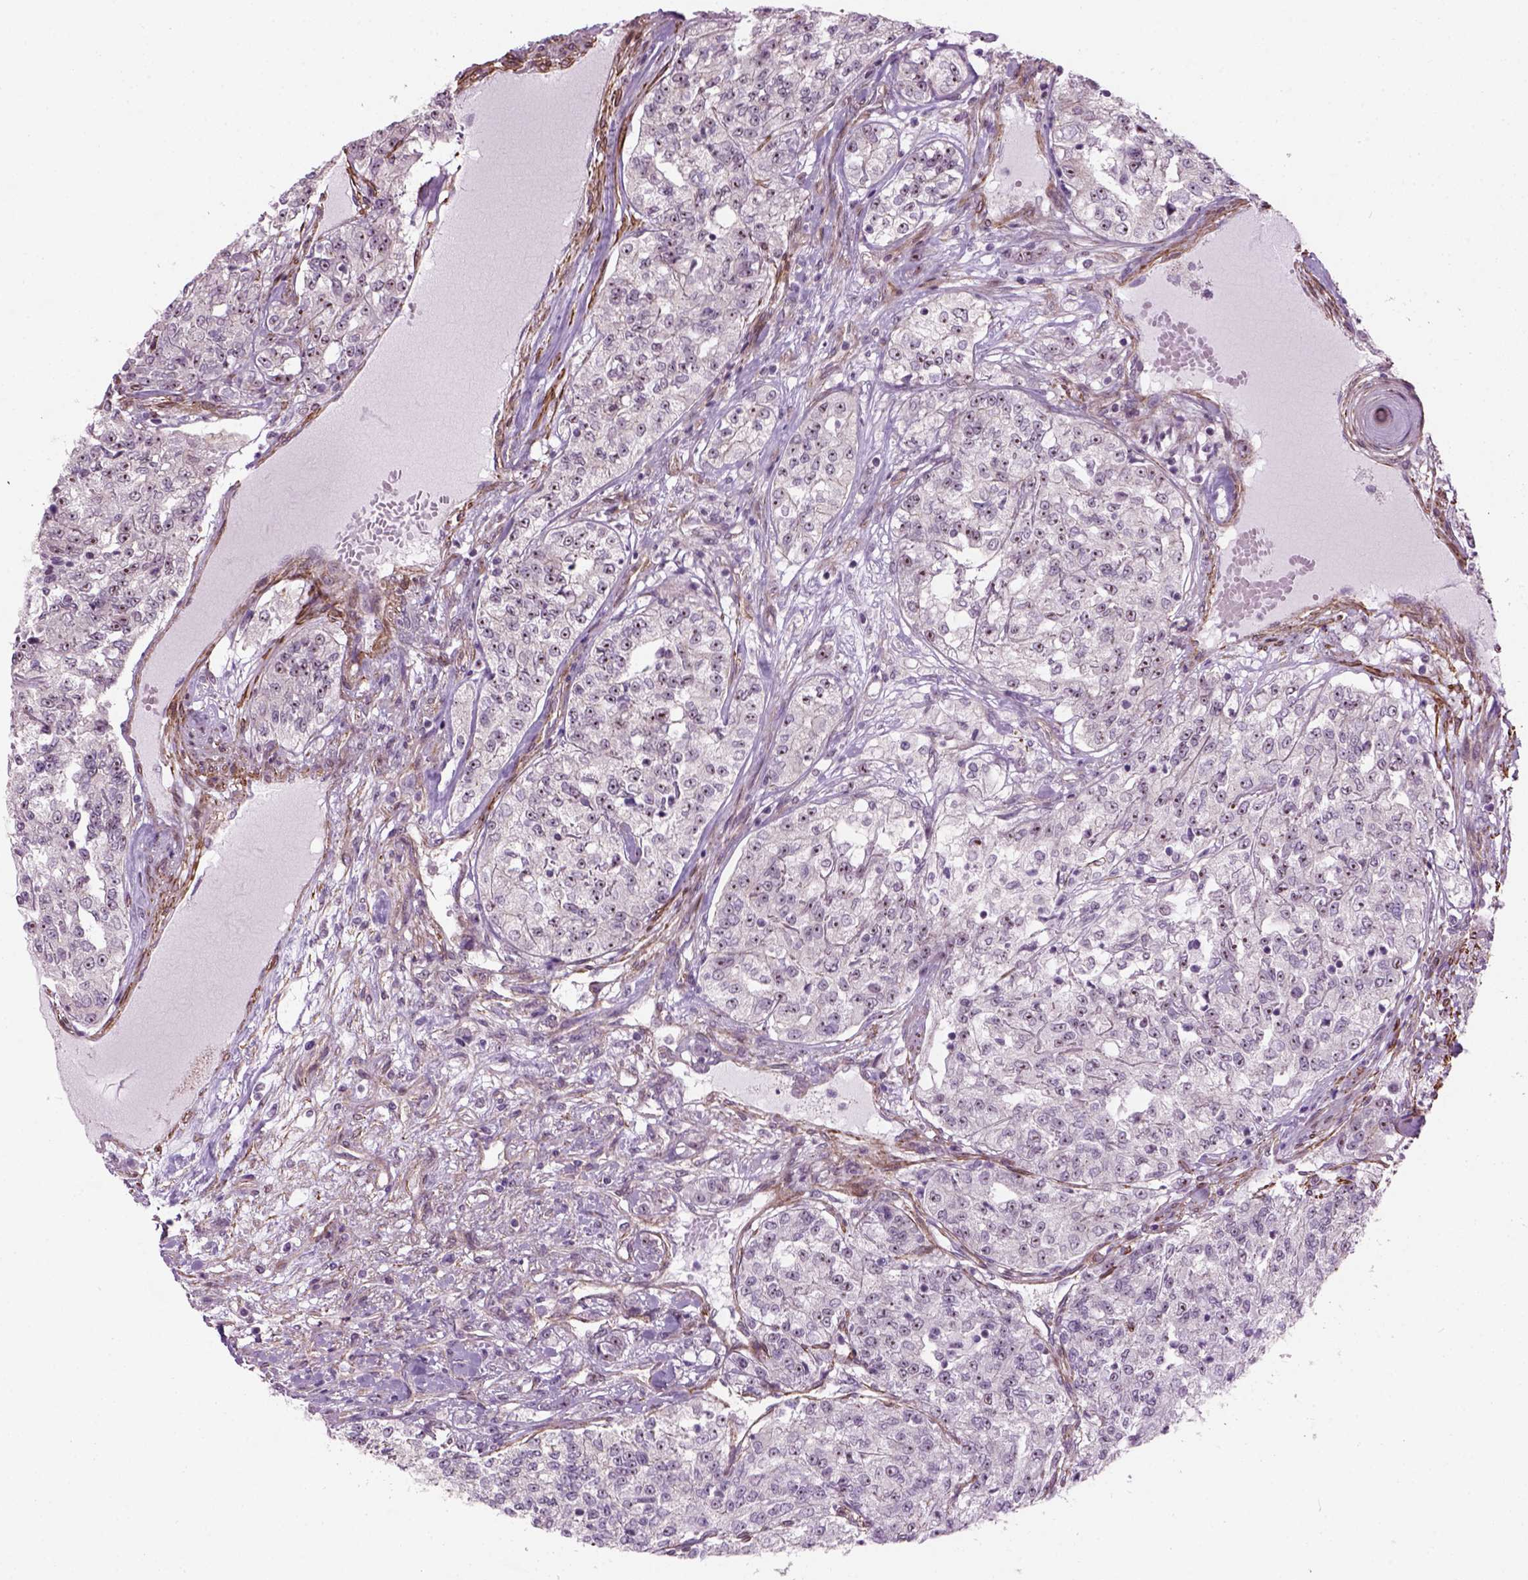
{"staining": {"intensity": "moderate", "quantity": ">75%", "location": "nuclear"}, "tissue": "renal cancer", "cell_type": "Tumor cells", "image_type": "cancer", "snomed": [{"axis": "morphology", "description": "Adenocarcinoma, NOS"}, {"axis": "topography", "description": "Kidney"}], "caption": "Renal cancer tissue demonstrates moderate nuclear expression in about >75% of tumor cells, visualized by immunohistochemistry. The protein of interest is stained brown, and the nuclei are stained in blue (DAB IHC with brightfield microscopy, high magnification).", "gene": "RRS1", "patient": {"sex": "female", "age": 63}}